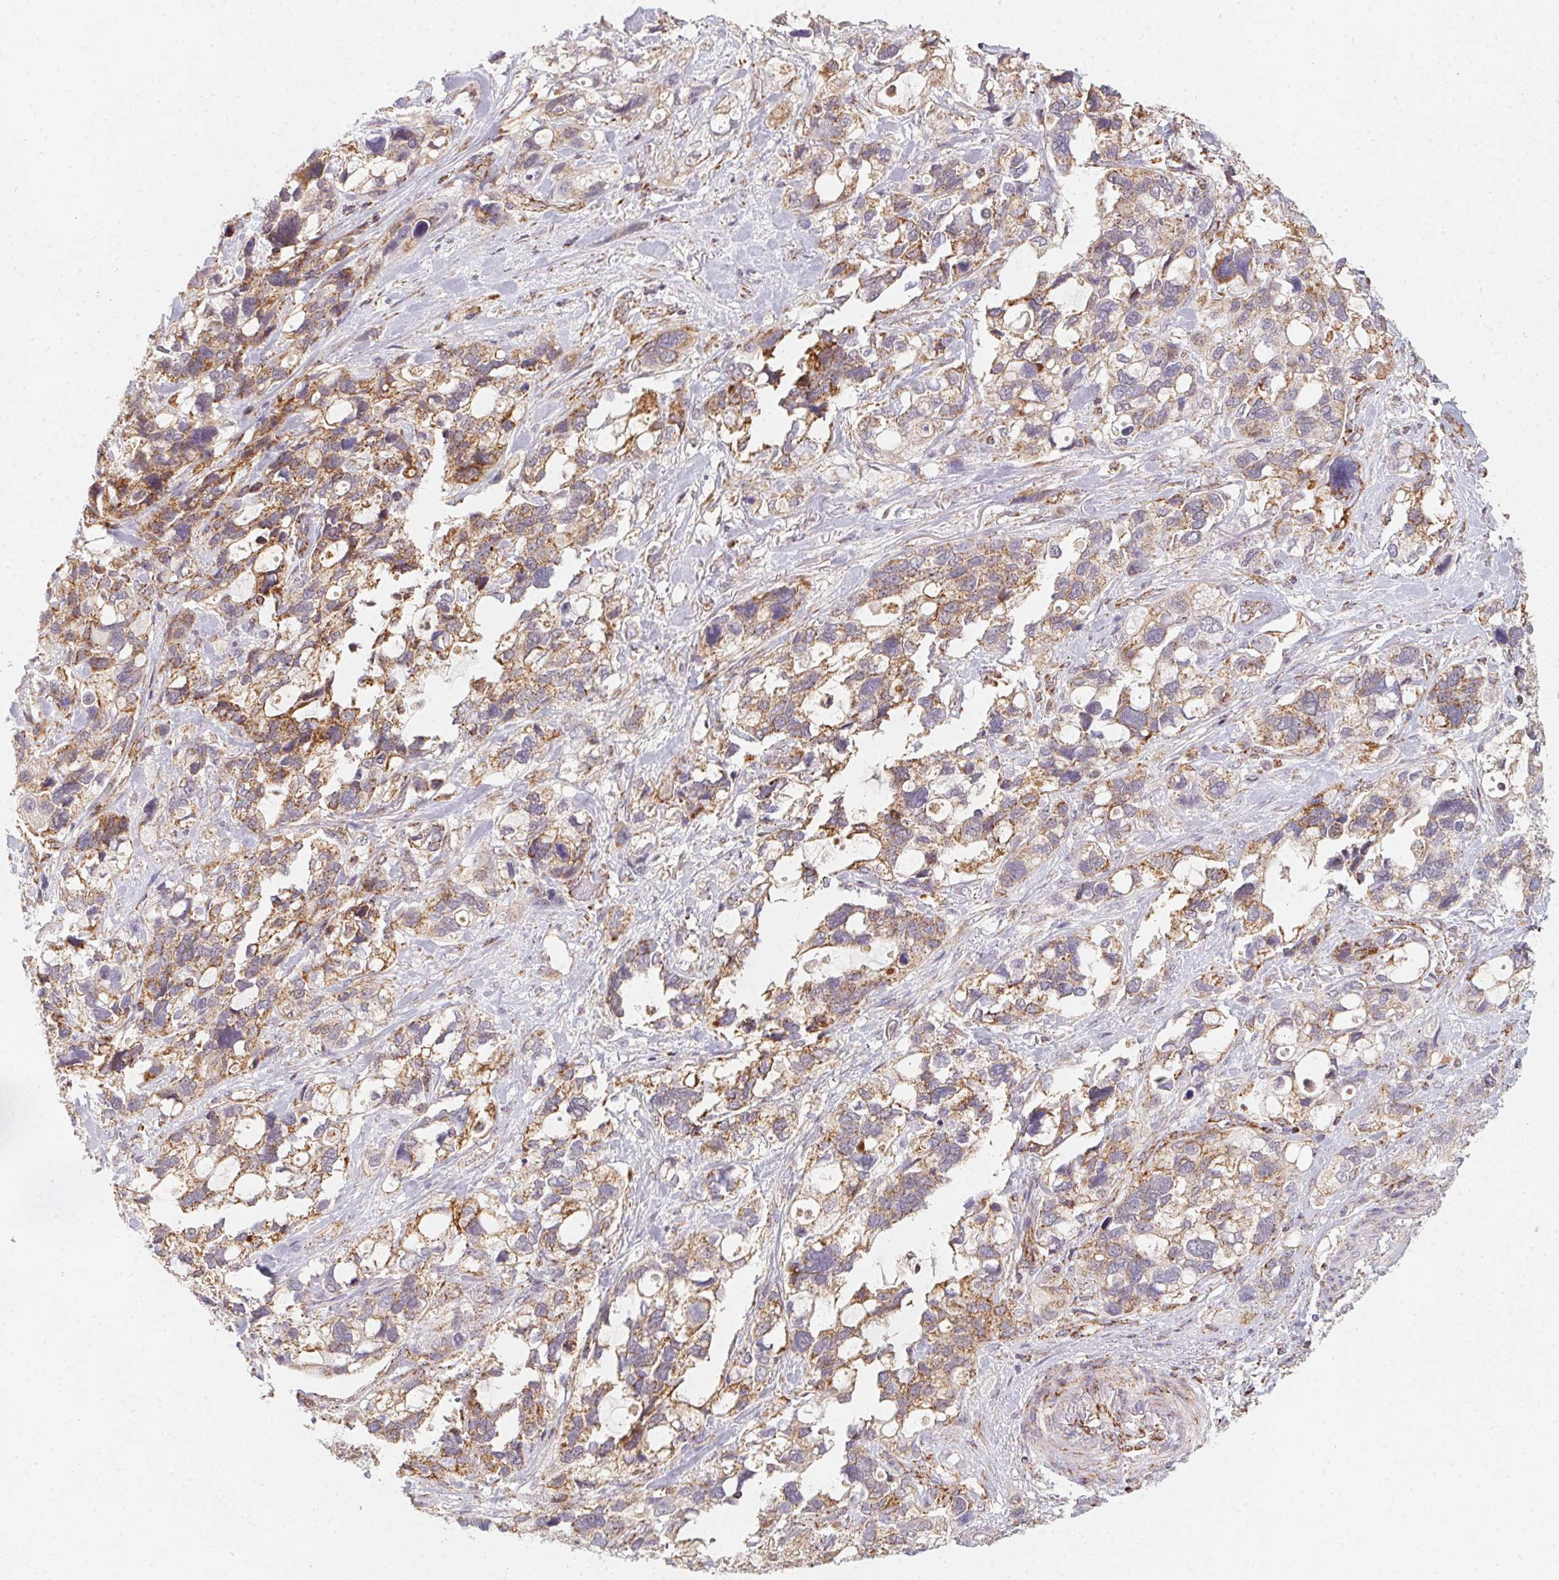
{"staining": {"intensity": "moderate", "quantity": "25%-75%", "location": "cytoplasmic/membranous"}, "tissue": "stomach cancer", "cell_type": "Tumor cells", "image_type": "cancer", "snomed": [{"axis": "morphology", "description": "Adenocarcinoma, NOS"}, {"axis": "topography", "description": "Stomach, upper"}], "caption": "IHC micrograph of human stomach cancer stained for a protein (brown), which displays medium levels of moderate cytoplasmic/membranous positivity in approximately 25%-75% of tumor cells.", "gene": "NDUFS6", "patient": {"sex": "female", "age": 81}}